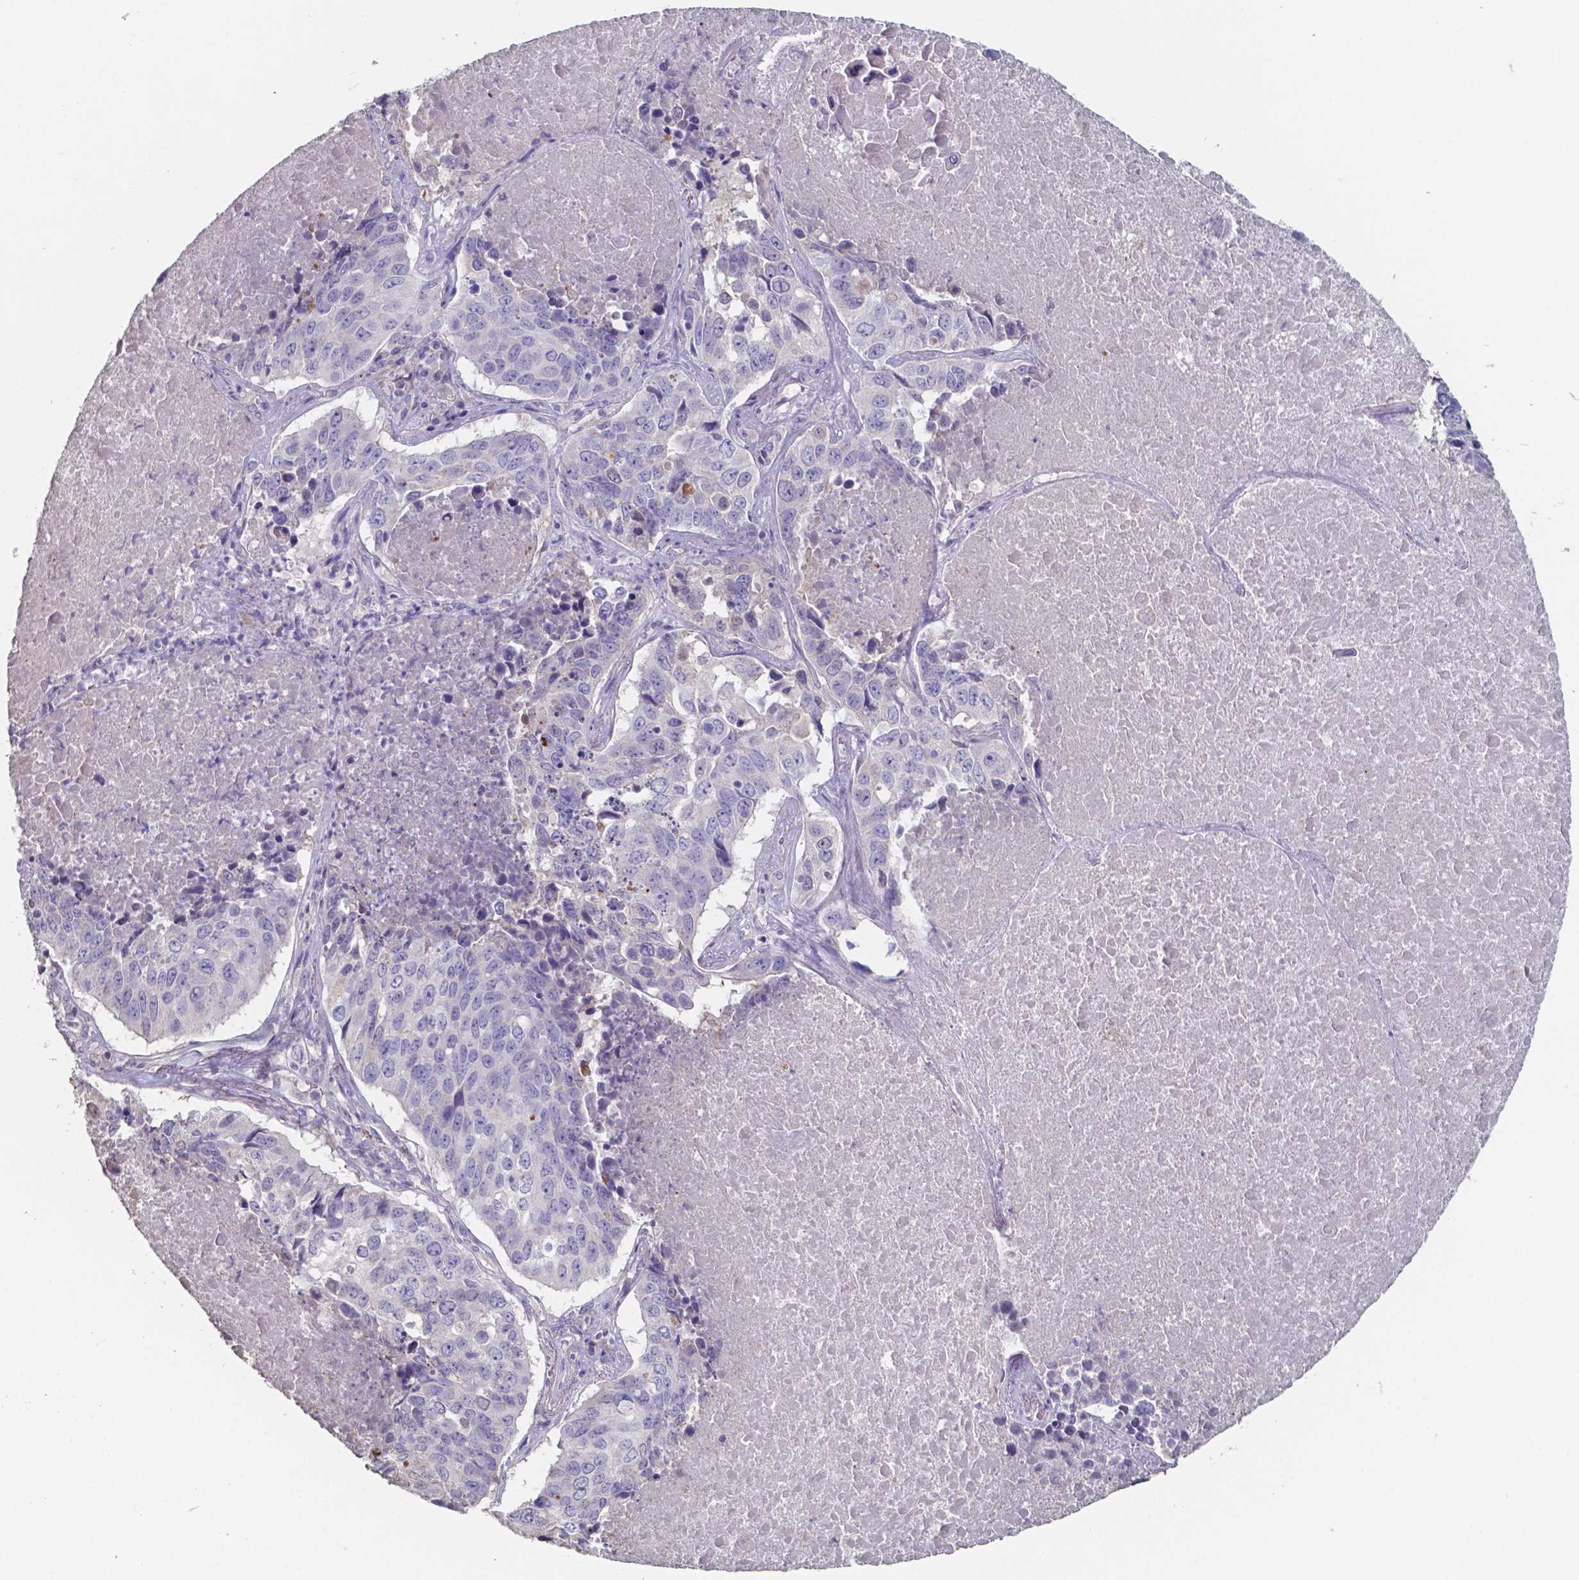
{"staining": {"intensity": "negative", "quantity": "none", "location": "none"}, "tissue": "lung cancer", "cell_type": "Tumor cells", "image_type": "cancer", "snomed": [{"axis": "morphology", "description": "Normal tissue, NOS"}, {"axis": "morphology", "description": "Squamous cell carcinoma, NOS"}, {"axis": "topography", "description": "Bronchus"}, {"axis": "topography", "description": "Lung"}], "caption": "Human lung cancer (squamous cell carcinoma) stained for a protein using IHC exhibits no staining in tumor cells.", "gene": "FOXJ1", "patient": {"sex": "male", "age": 64}}